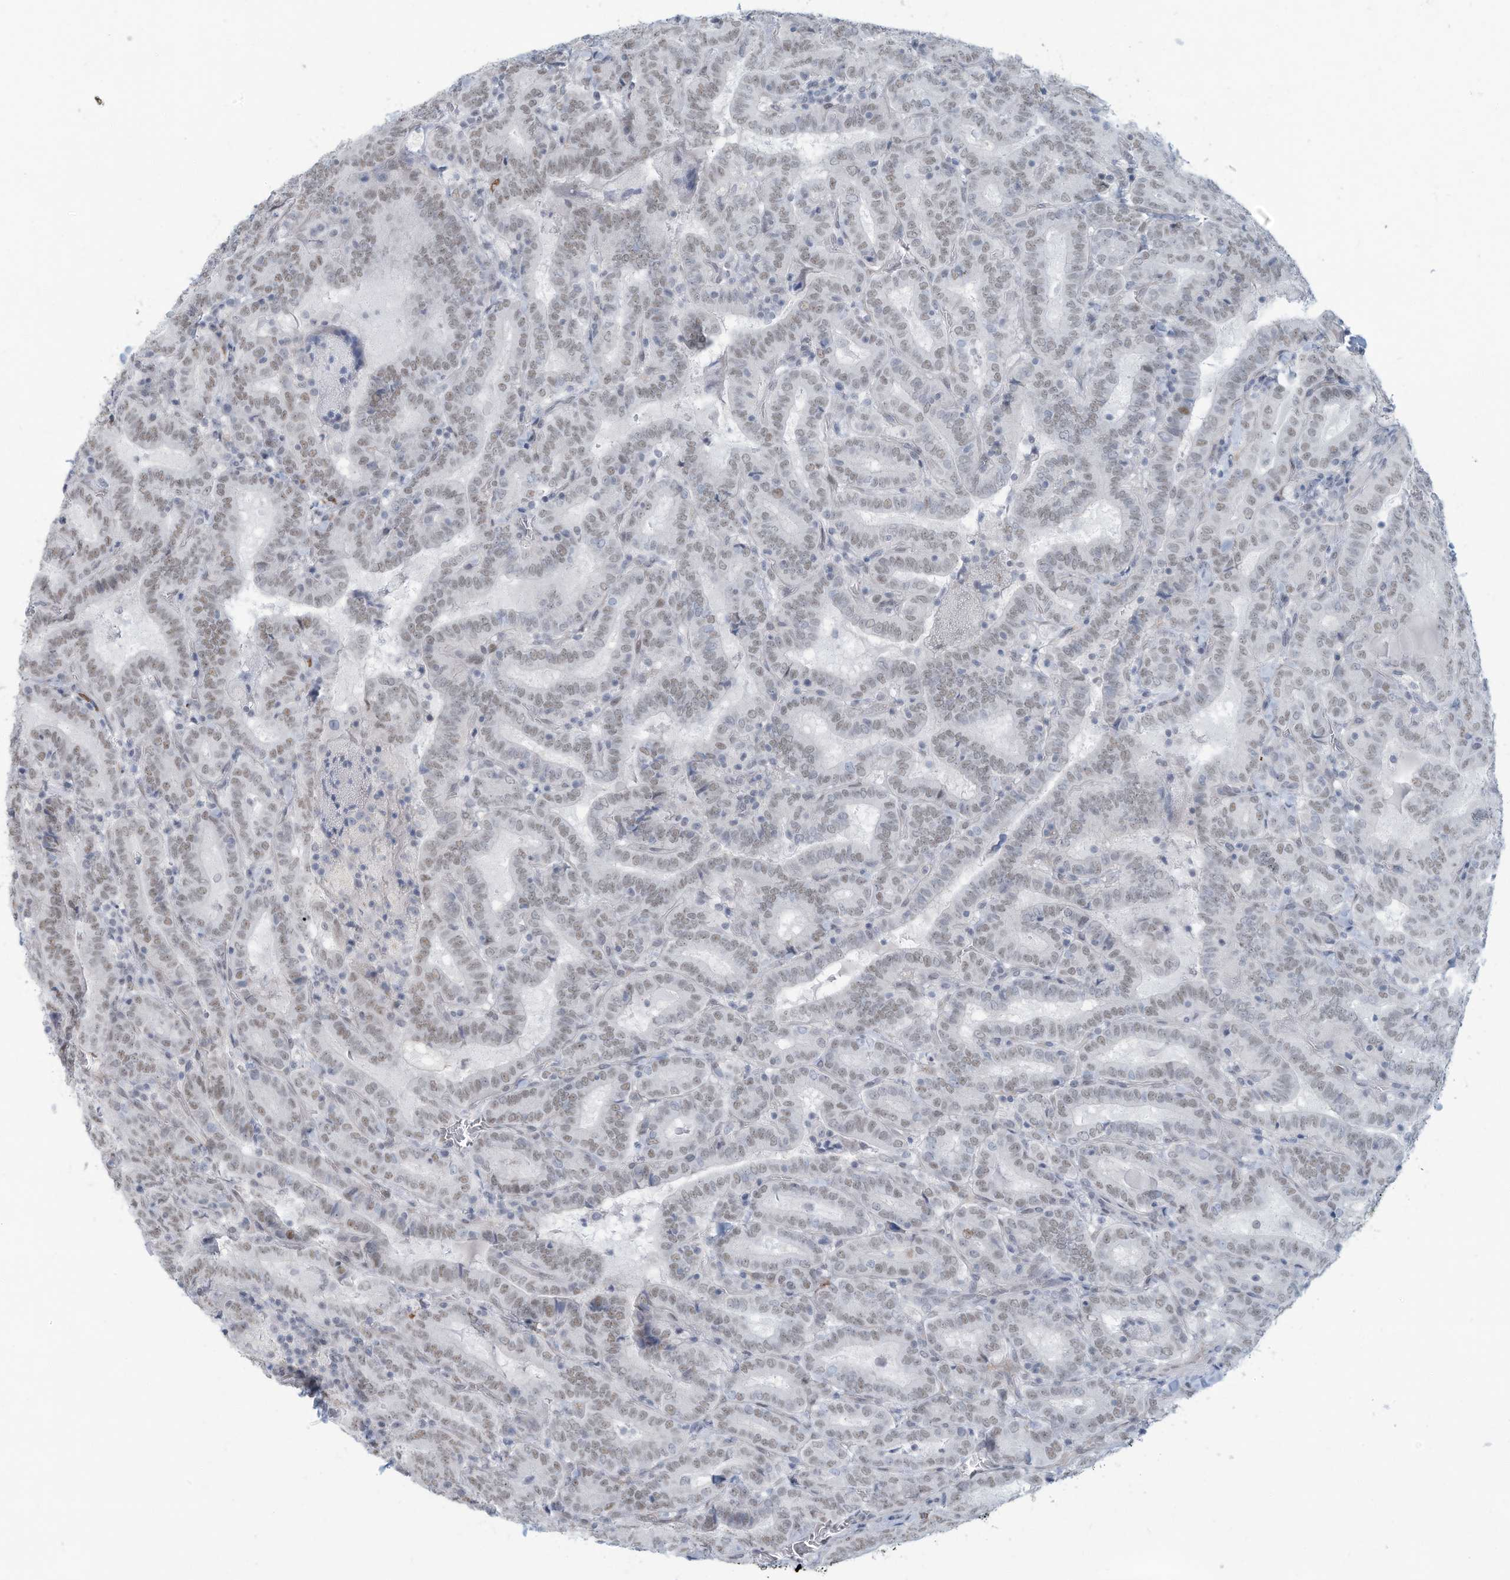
{"staining": {"intensity": "moderate", "quantity": "25%-75%", "location": "nuclear"}, "tissue": "thyroid cancer", "cell_type": "Tumor cells", "image_type": "cancer", "snomed": [{"axis": "morphology", "description": "Papillary adenocarcinoma, NOS"}, {"axis": "topography", "description": "Thyroid gland"}], "caption": "Immunohistochemistry staining of papillary adenocarcinoma (thyroid), which exhibits medium levels of moderate nuclear expression in about 25%-75% of tumor cells indicating moderate nuclear protein positivity. The staining was performed using DAB (brown) for protein detection and nuclei were counterstained in hematoxylin (blue).", "gene": "SARNP", "patient": {"sex": "female", "age": 72}}